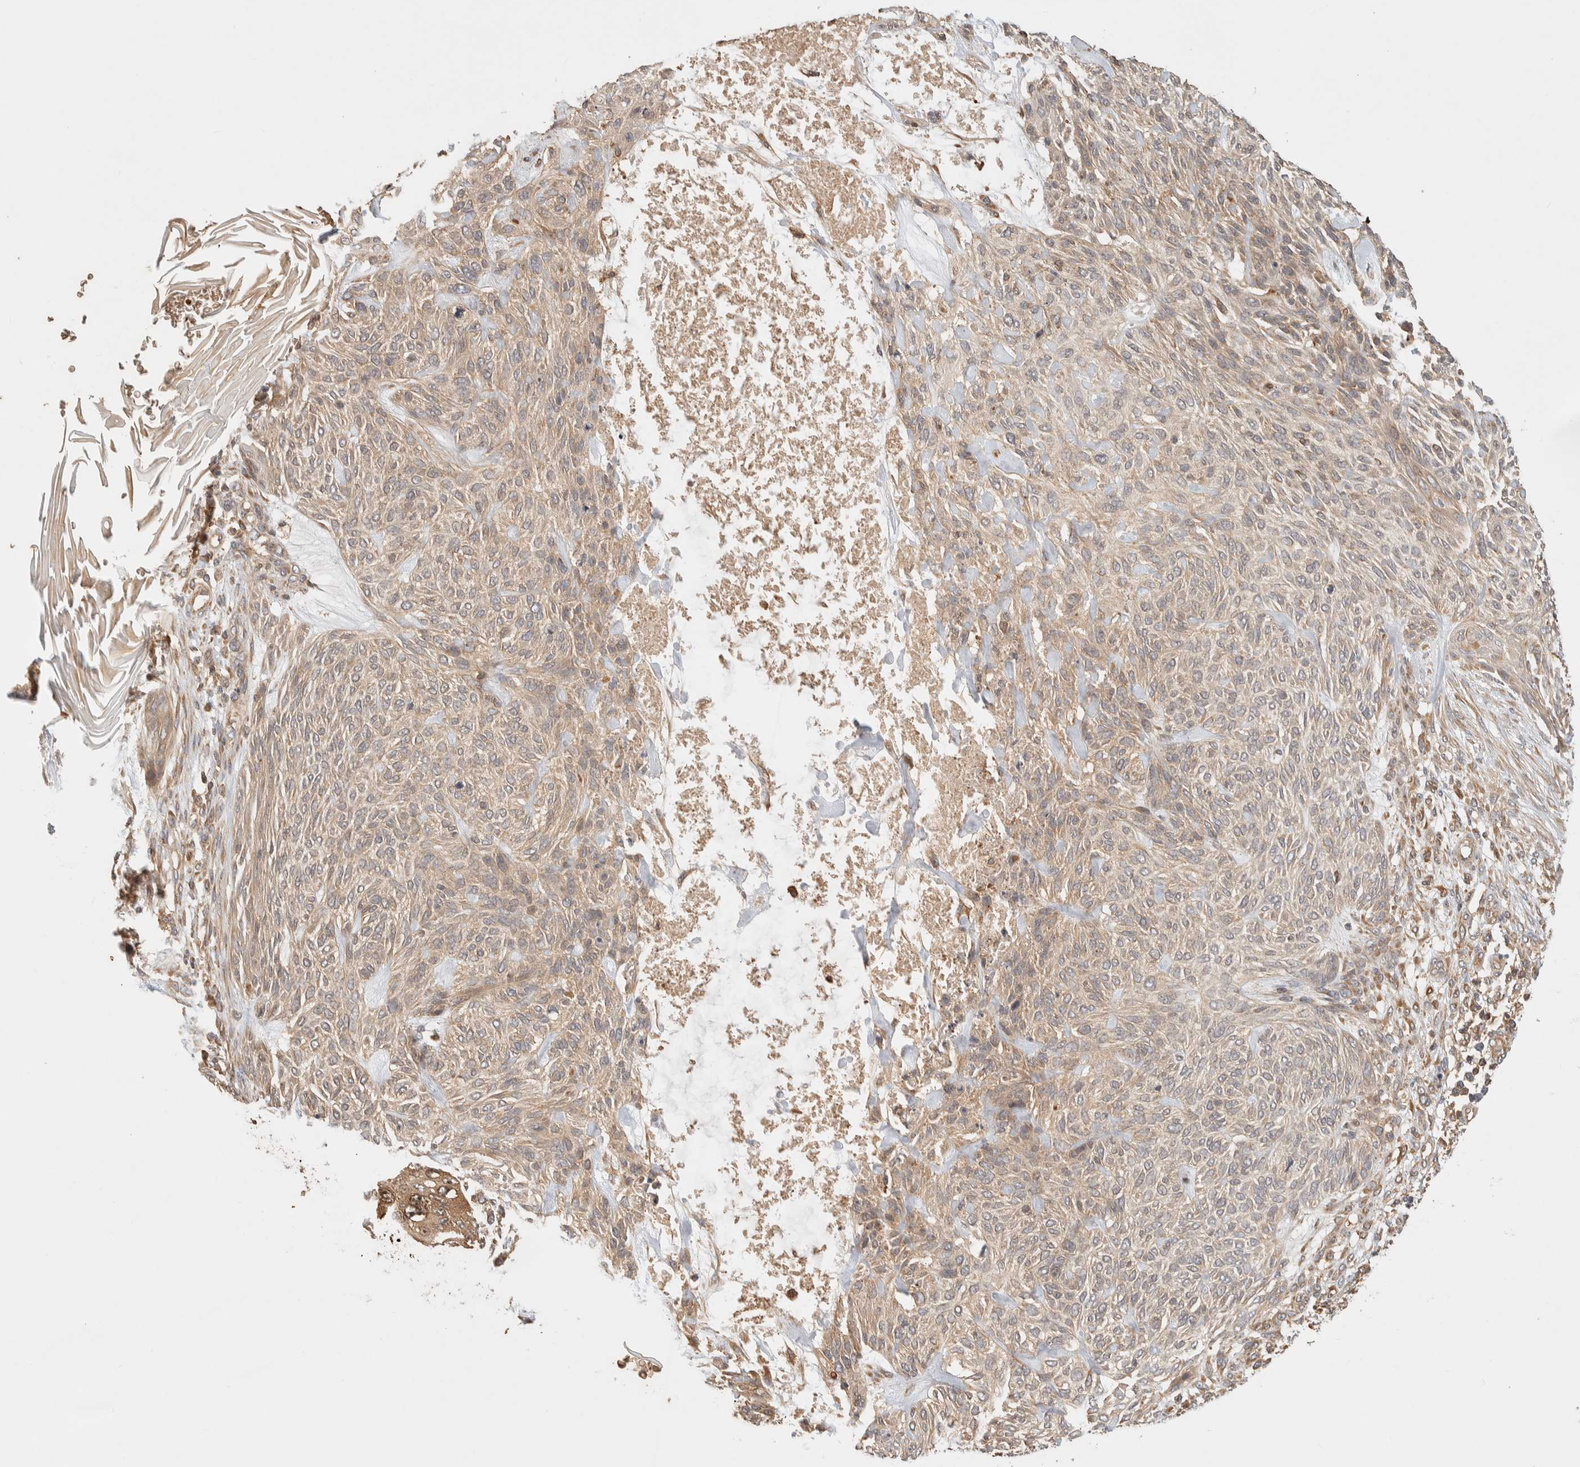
{"staining": {"intensity": "weak", "quantity": ">75%", "location": "cytoplasmic/membranous"}, "tissue": "skin cancer", "cell_type": "Tumor cells", "image_type": "cancer", "snomed": [{"axis": "morphology", "description": "Basal cell carcinoma"}, {"axis": "topography", "description": "Skin"}], "caption": "DAB (3,3'-diaminobenzidine) immunohistochemical staining of human basal cell carcinoma (skin) displays weak cytoplasmic/membranous protein expression in about >75% of tumor cells.", "gene": "TTI2", "patient": {"sex": "male", "age": 55}}